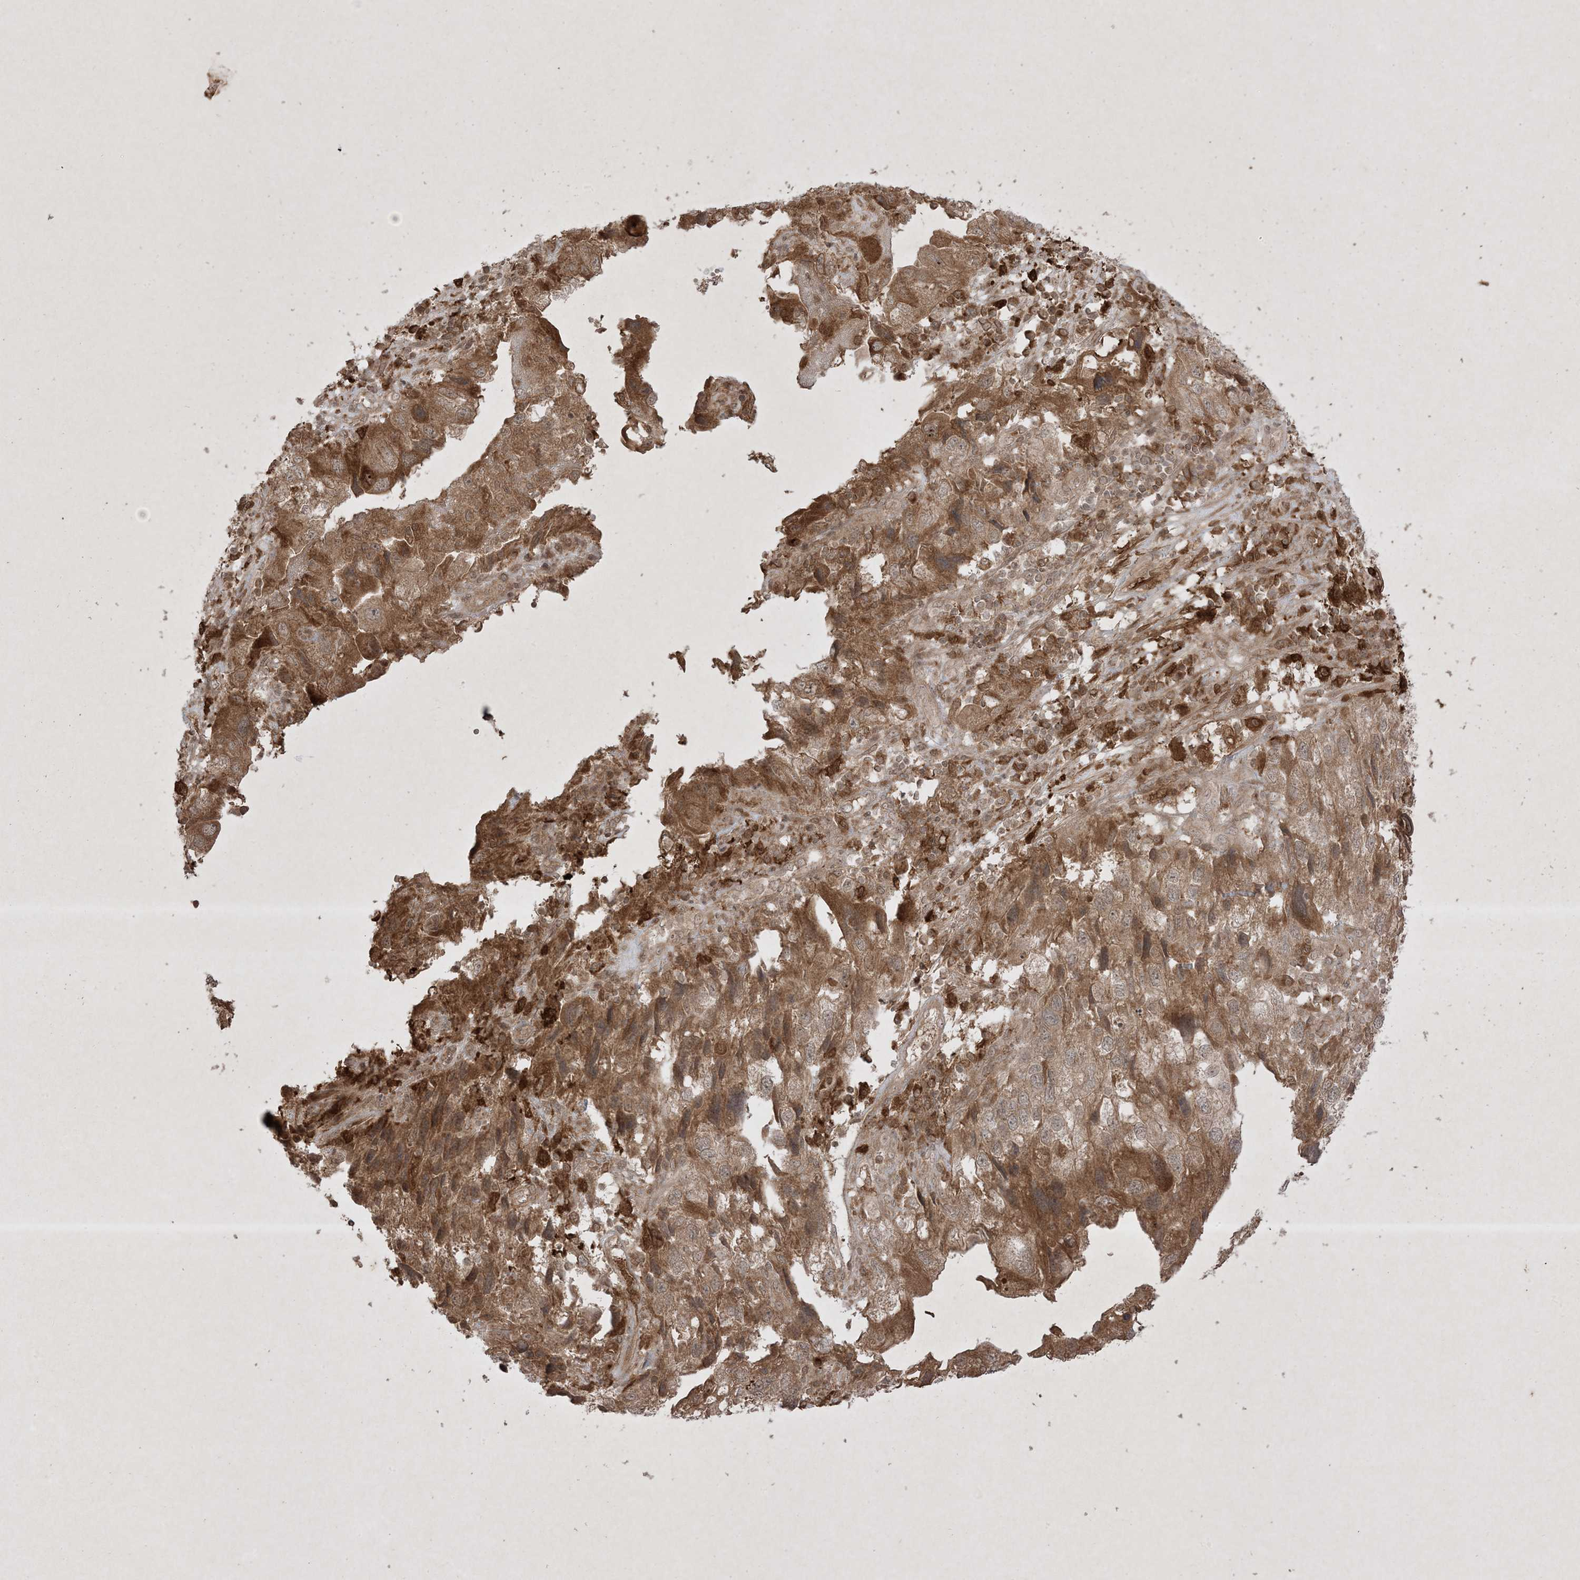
{"staining": {"intensity": "moderate", "quantity": "25%-75%", "location": "cytoplasmic/membranous"}, "tissue": "endometrial cancer", "cell_type": "Tumor cells", "image_type": "cancer", "snomed": [{"axis": "morphology", "description": "Adenocarcinoma, NOS"}, {"axis": "topography", "description": "Endometrium"}], "caption": "Adenocarcinoma (endometrial) stained with DAB (3,3'-diaminobenzidine) immunohistochemistry exhibits medium levels of moderate cytoplasmic/membranous staining in about 25%-75% of tumor cells. The protein is shown in brown color, while the nuclei are stained blue.", "gene": "PTK6", "patient": {"sex": "female", "age": 49}}